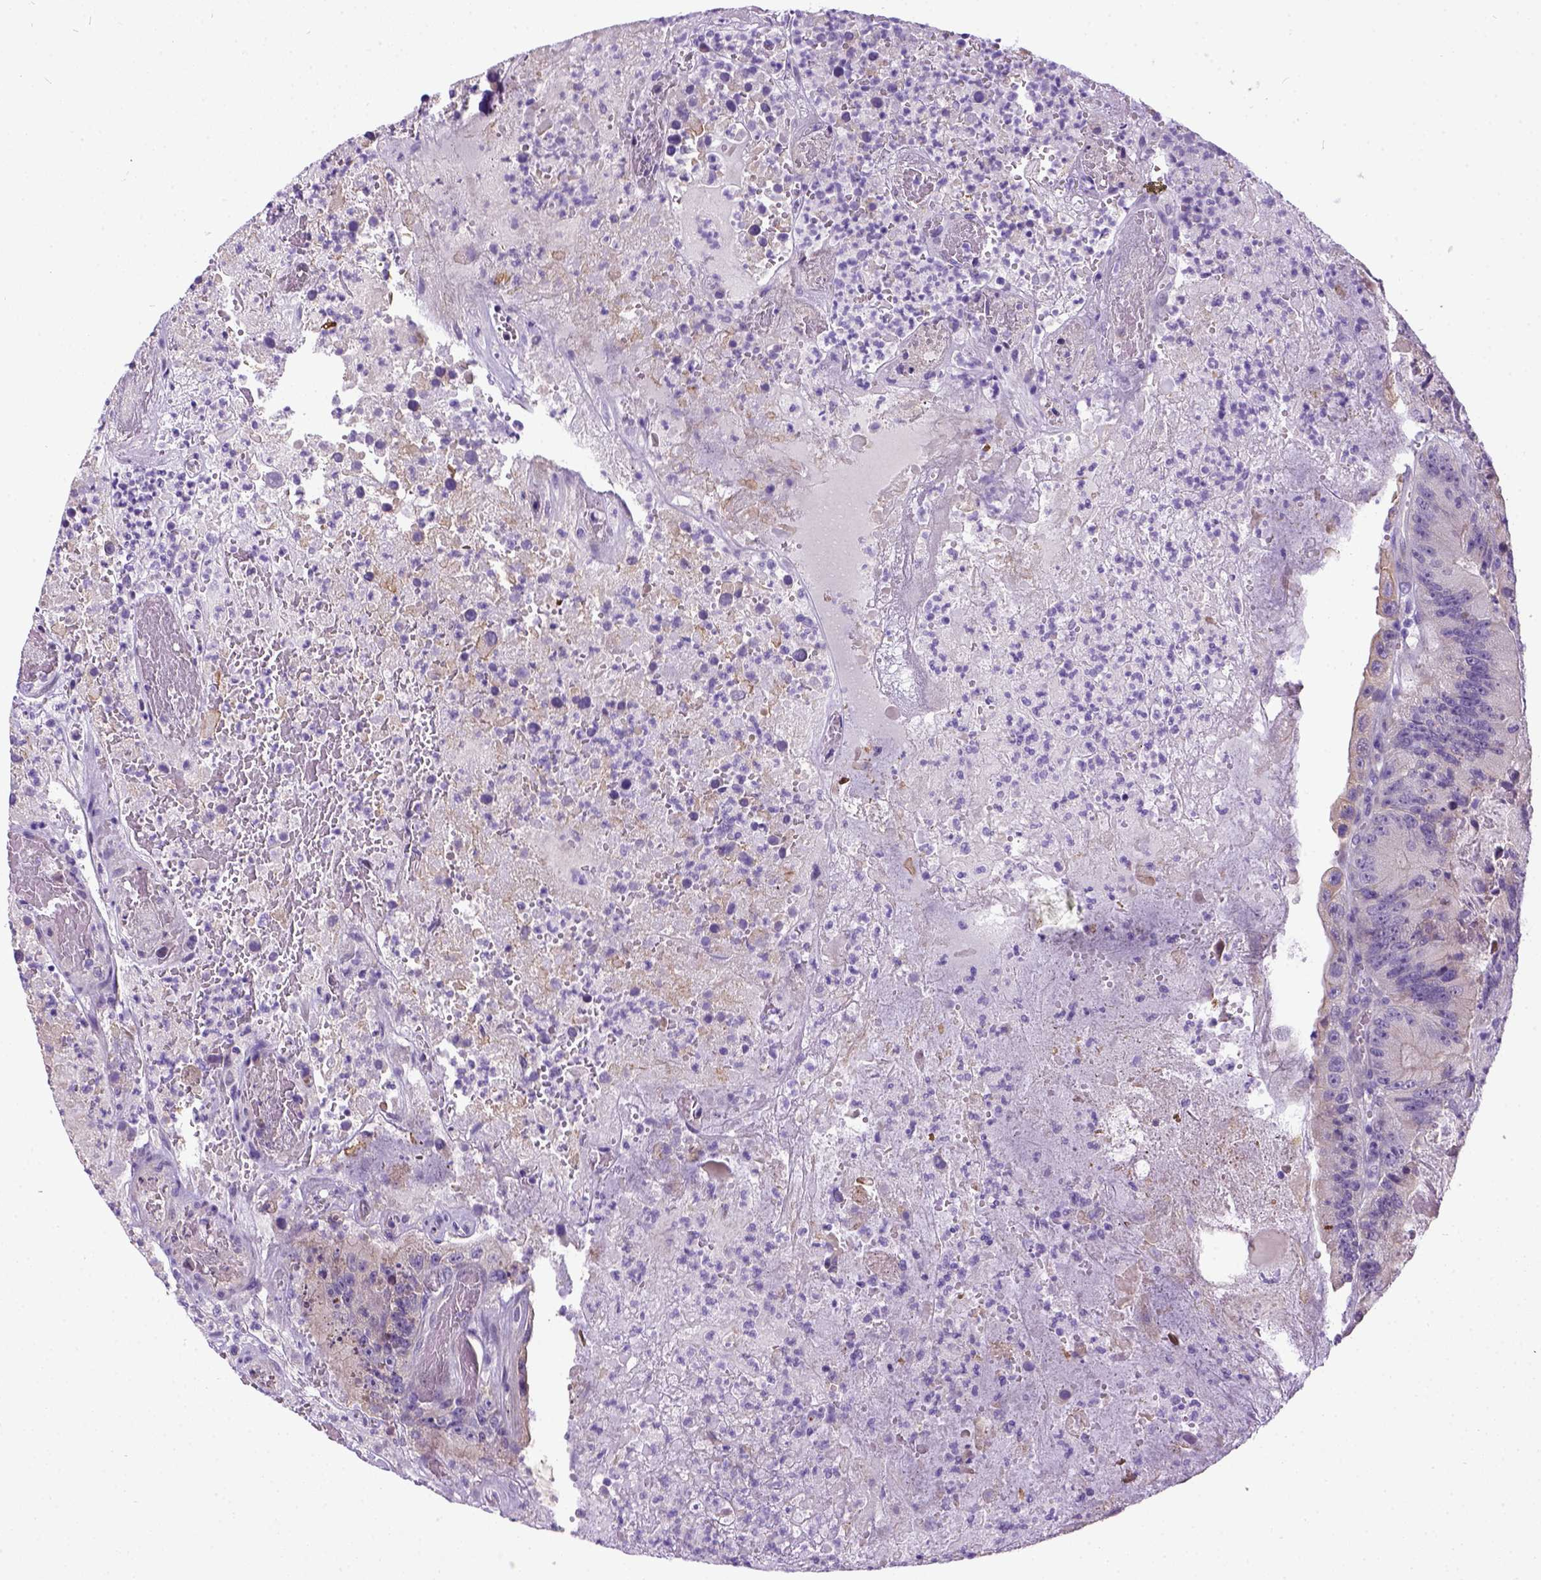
{"staining": {"intensity": "weak", "quantity": "<25%", "location": "cytoplasmic/membranous"}, "tissue": "colorectal cancer", "cell_type": "Tumor cells", "image_type": "cancer", "snomed": [{"axis": "morphology", "description": "Adenocarcinoma, NOS"}, {"axis": "topography", "description": "Colon"}], "caption": "Protein analysis of adenocarcinoma (colorectal) exhibits no significant staining in tumor cells.", "gene": "NEK5", "patient": {"sex": "female", "age": 86}}